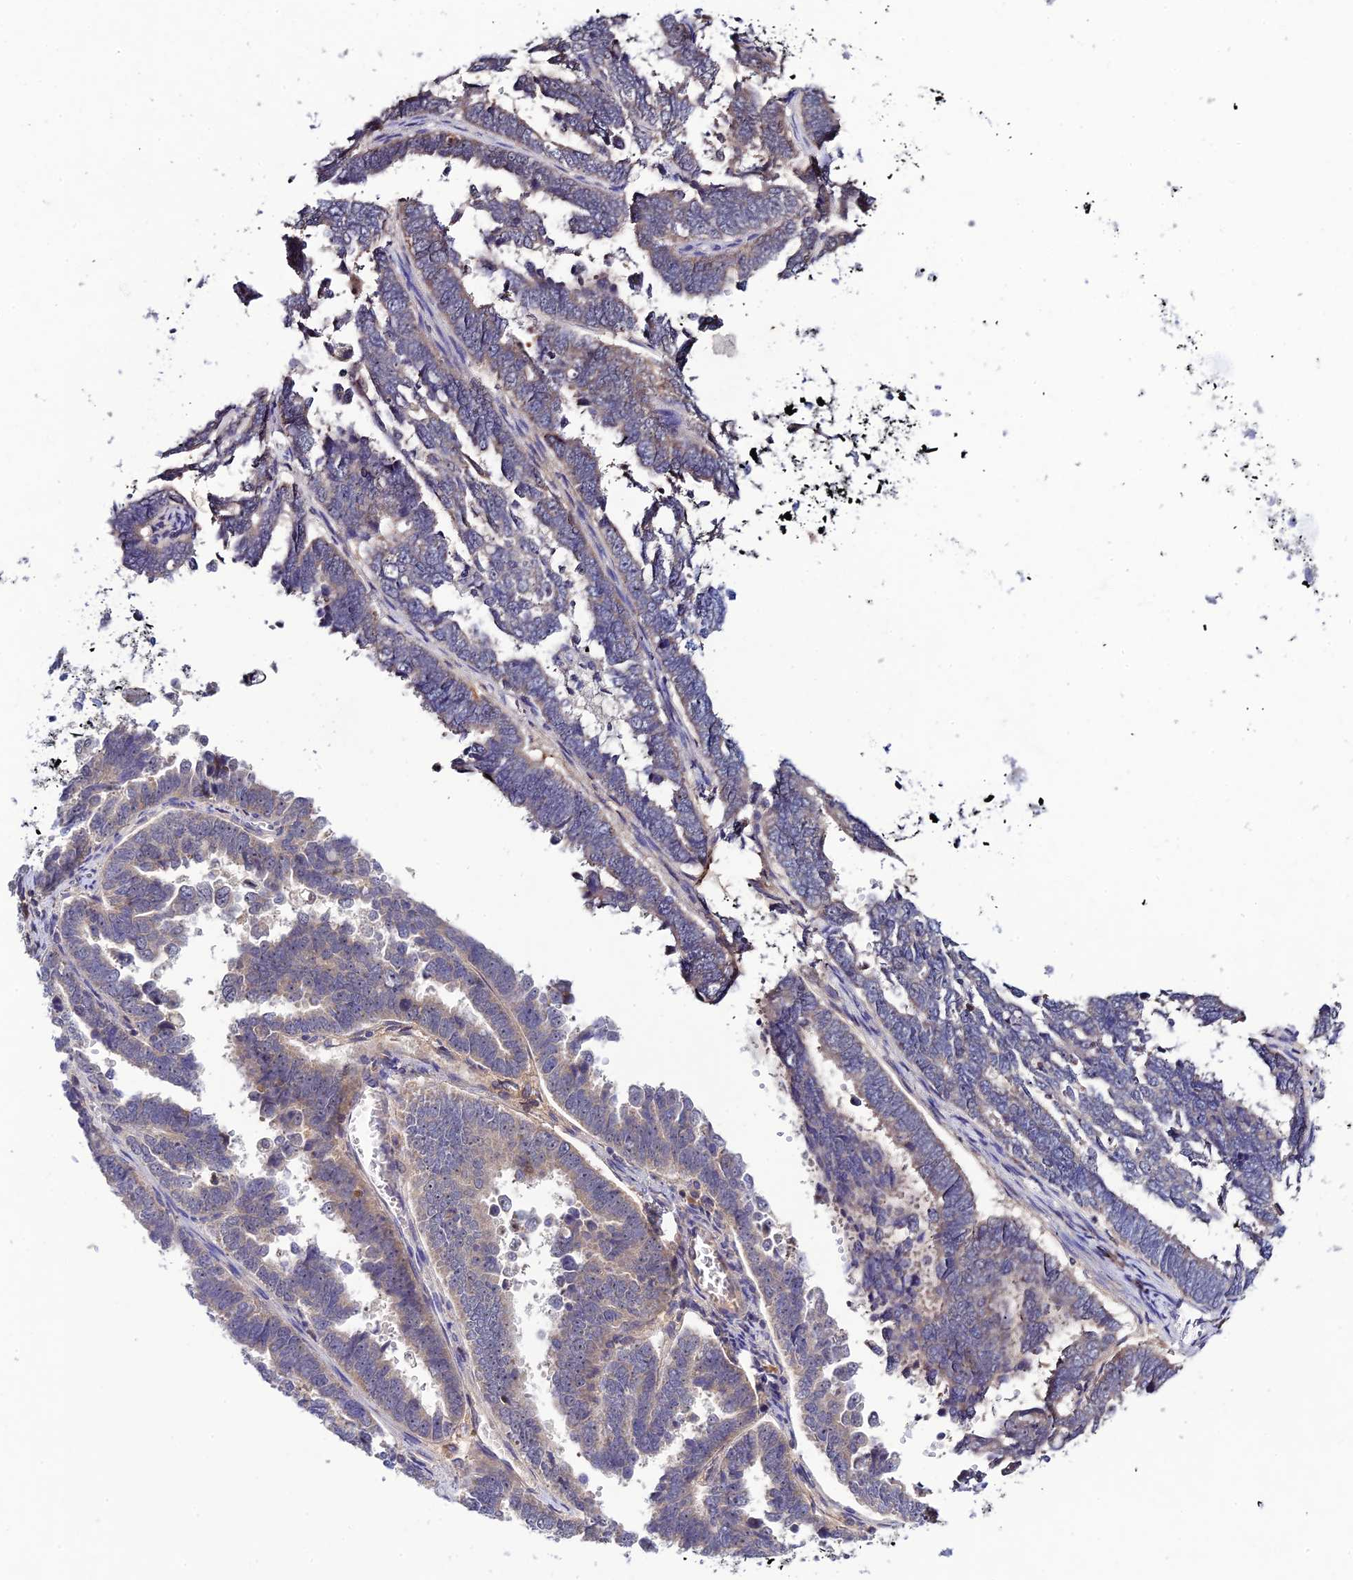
{"staining": {"intensity": "negative", "quantity": "none", "location": "none"}, "tissue": "endometrial cancer", "cell_type": "Tumor cells", "image_type": "cancer", "snomed": [{"axis": "morphology", "description": "Adenocarcinoma, NOS"}, {"axis": "topography", "description": "Endometrium"}], "caption": "Histopathology image shows no protein positivity in tumor cells of adenocarcinoma (endometrial) tissue.", "gene": "CHST5", "patient": {"sex": "female", "age": 75}}